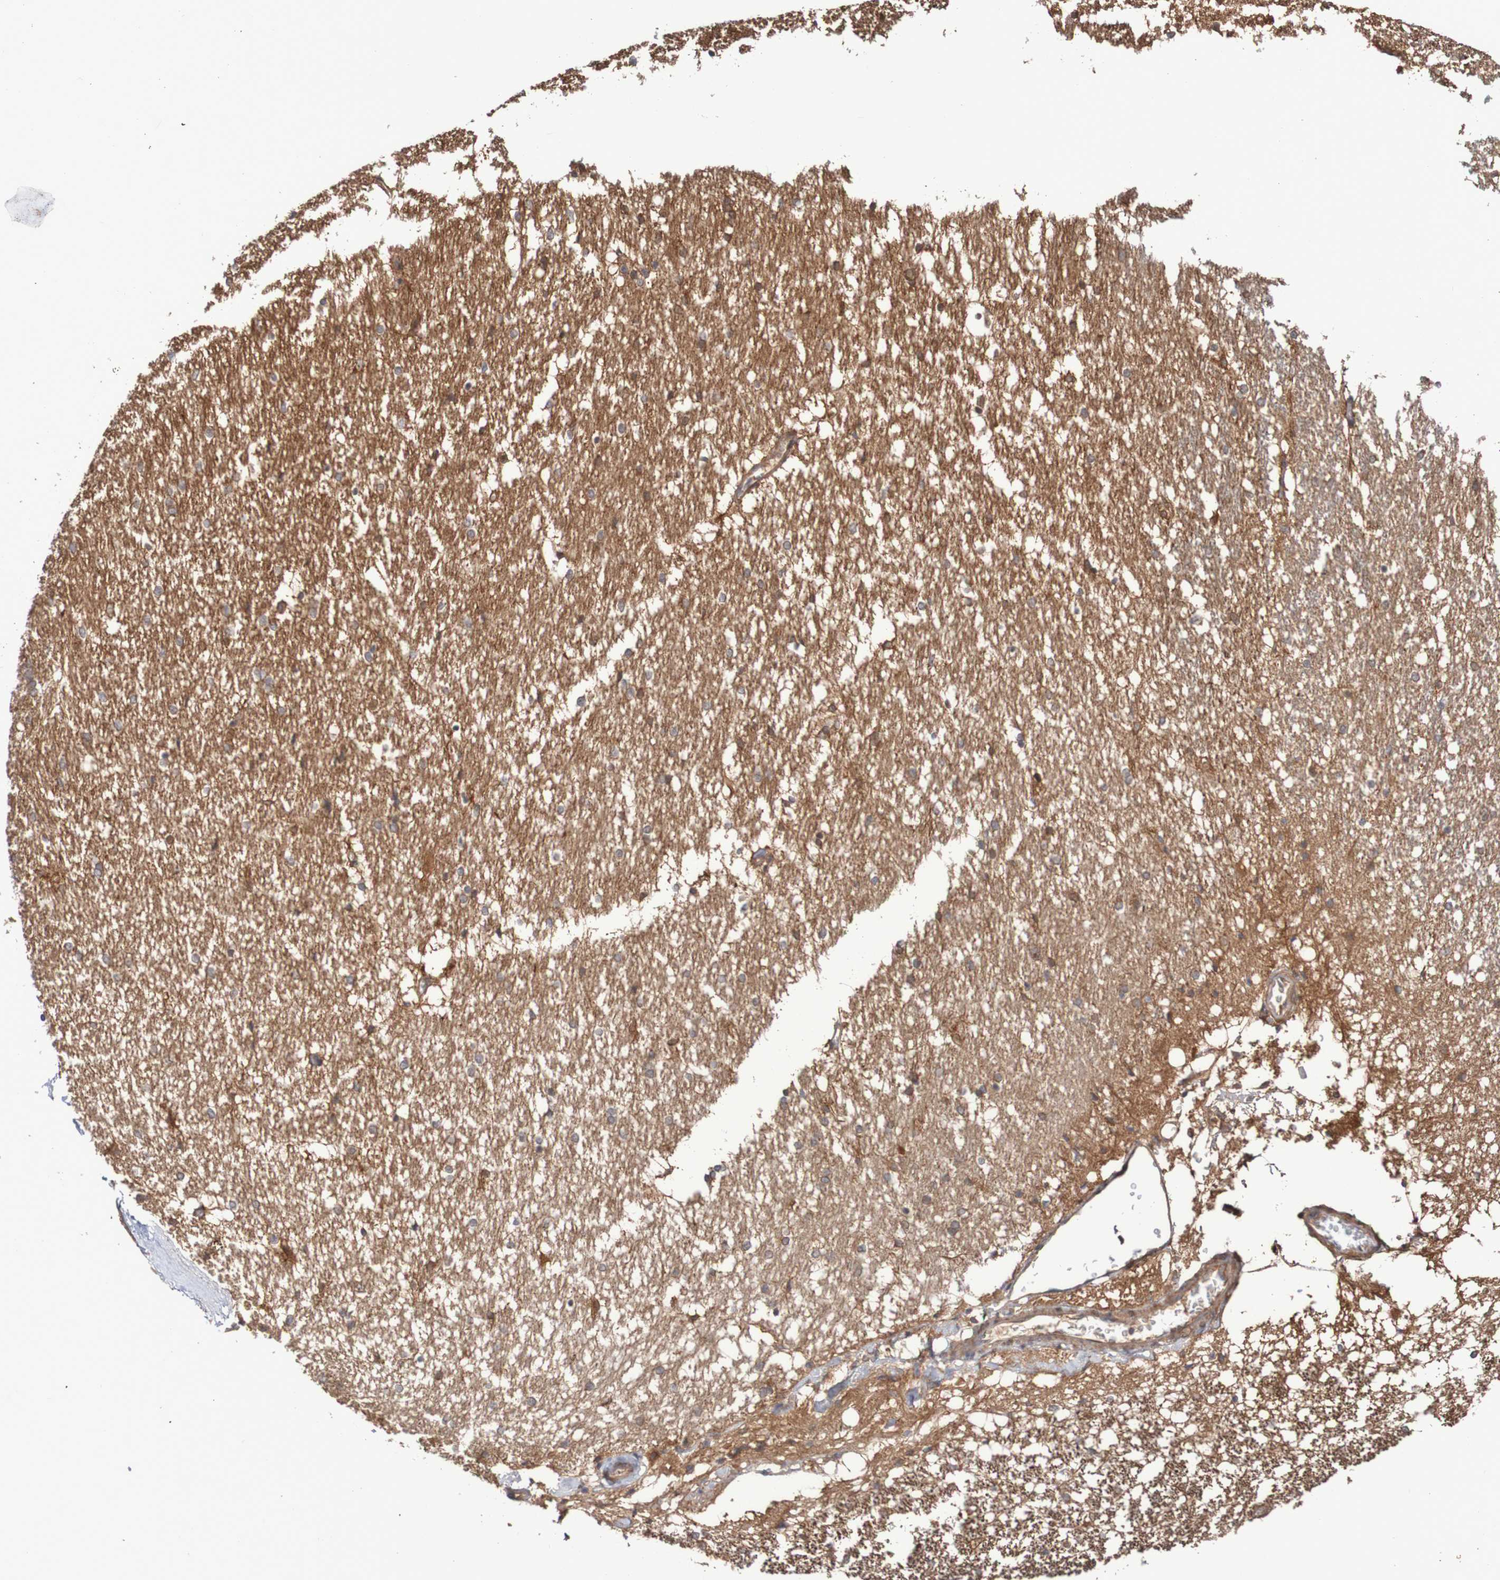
{"staining": {"intensity": "negative", "quantity": "none", "location": "none"}, "tissue": "hippocampus", "cell_type": "Glial cells", "image_type": "normal", "snomed": [{"axis": "morphology", "description": "Normal tissue, NOS"}, {"axis": "topography", "description": "Hippocampus"}], "caption": "Immunohistochemical staining of unremarkable human hippocampus exhibits no significant positivity in glial cells.", "gene": "PHPT1", "patient": {"sex": "female", "age": 19}}